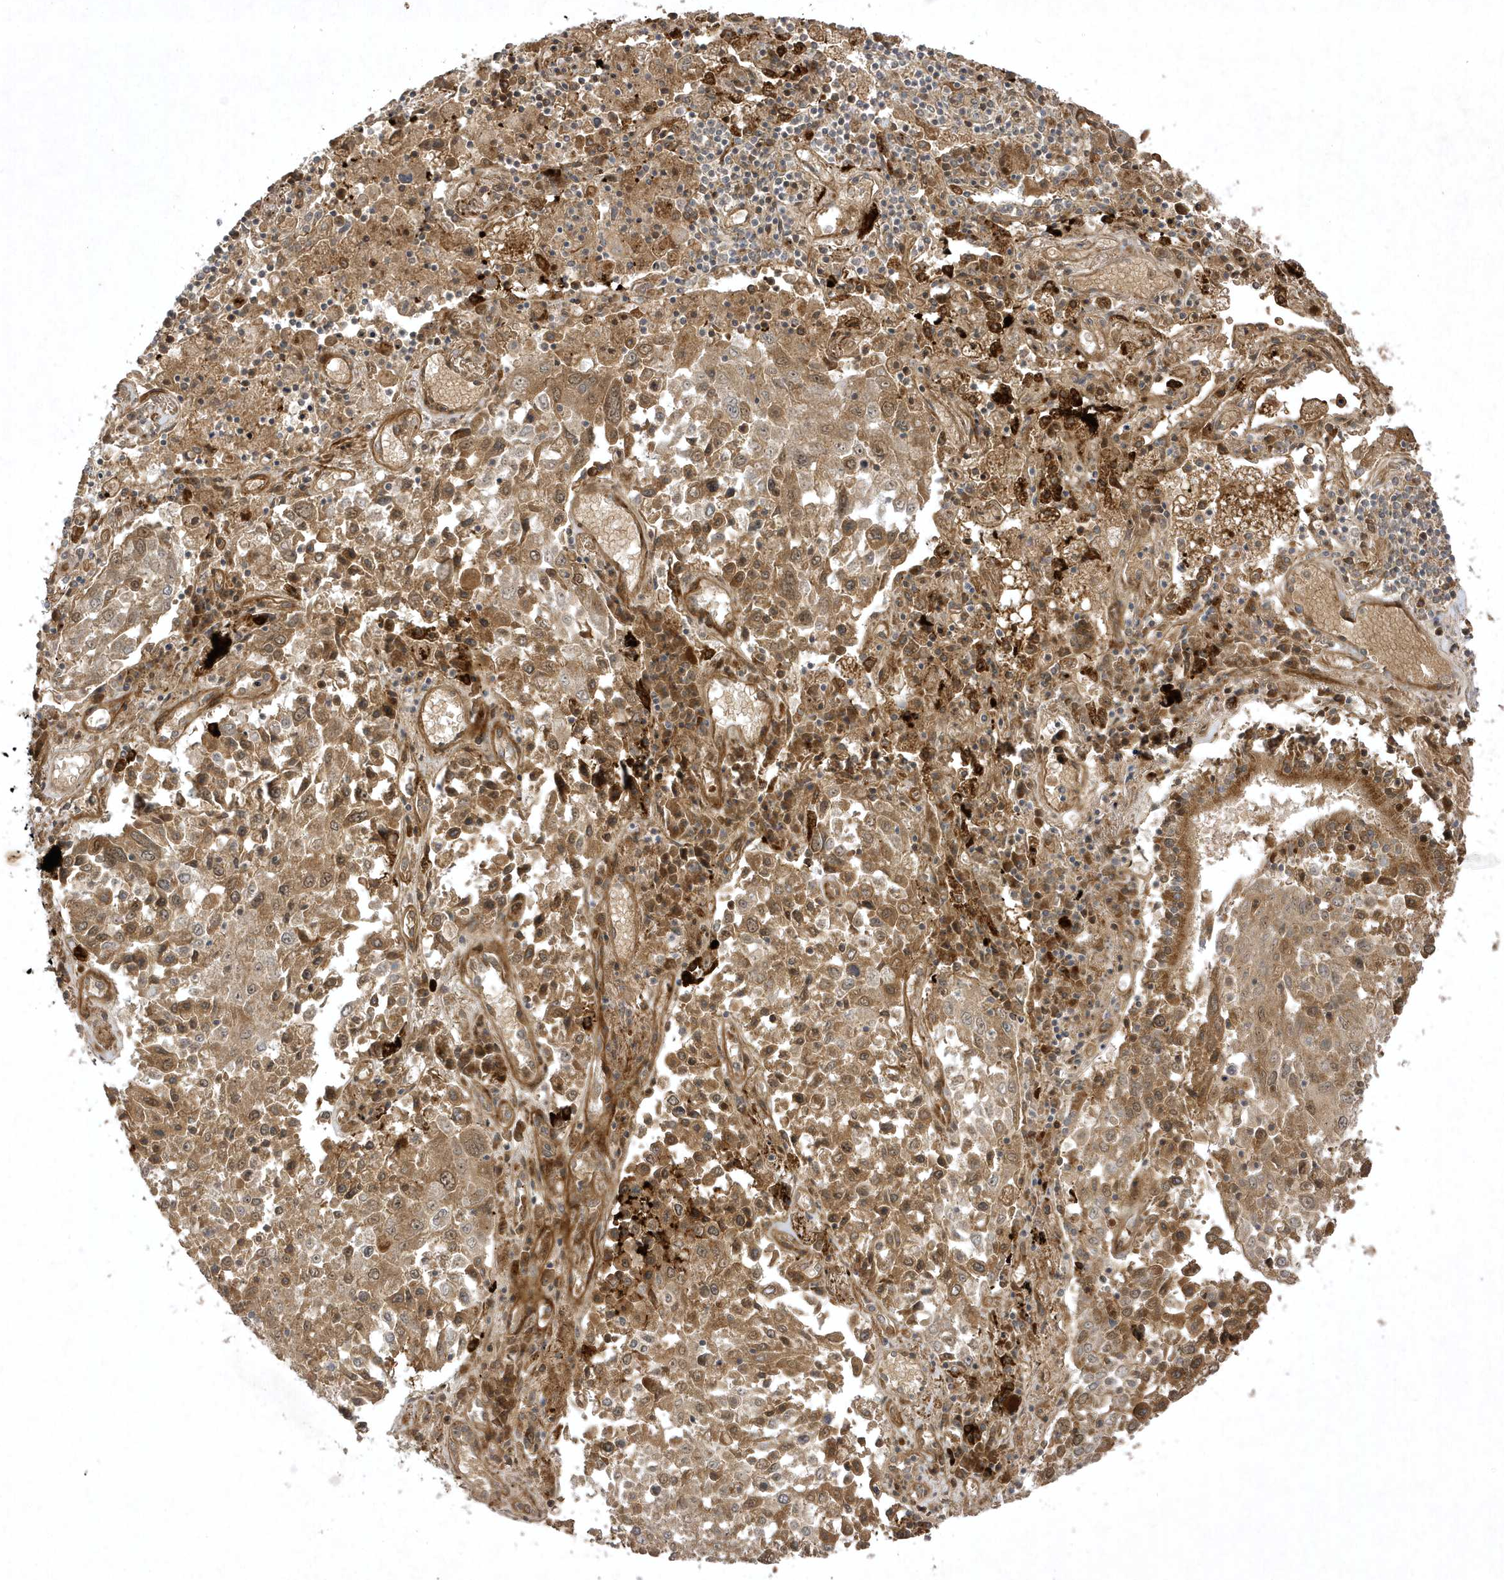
{"staining": {"intensity": "moderate", "quantity": ">75%", "location": "cytoplasmic/membranous"}, "tissue": "lung cancer", "cell_type": "Tumor cells", "image_type": "cancer", "snomed": [{"axis": "morphology", "description": "Squamous cell carcinoma, NOS"}, {"axis": "topography", "description": "Lung"}], "caption": "Immunohistochemistry (IHC) image of lung cancer (squamous cell carcinoma) stained for a protein (brown), which reveals medium levels of moderate cytoplasmic/membranous positivity in about >75% of tumor cells.", "gene": "FAM83C", "patient": {"sex": "male", "age": 65}}